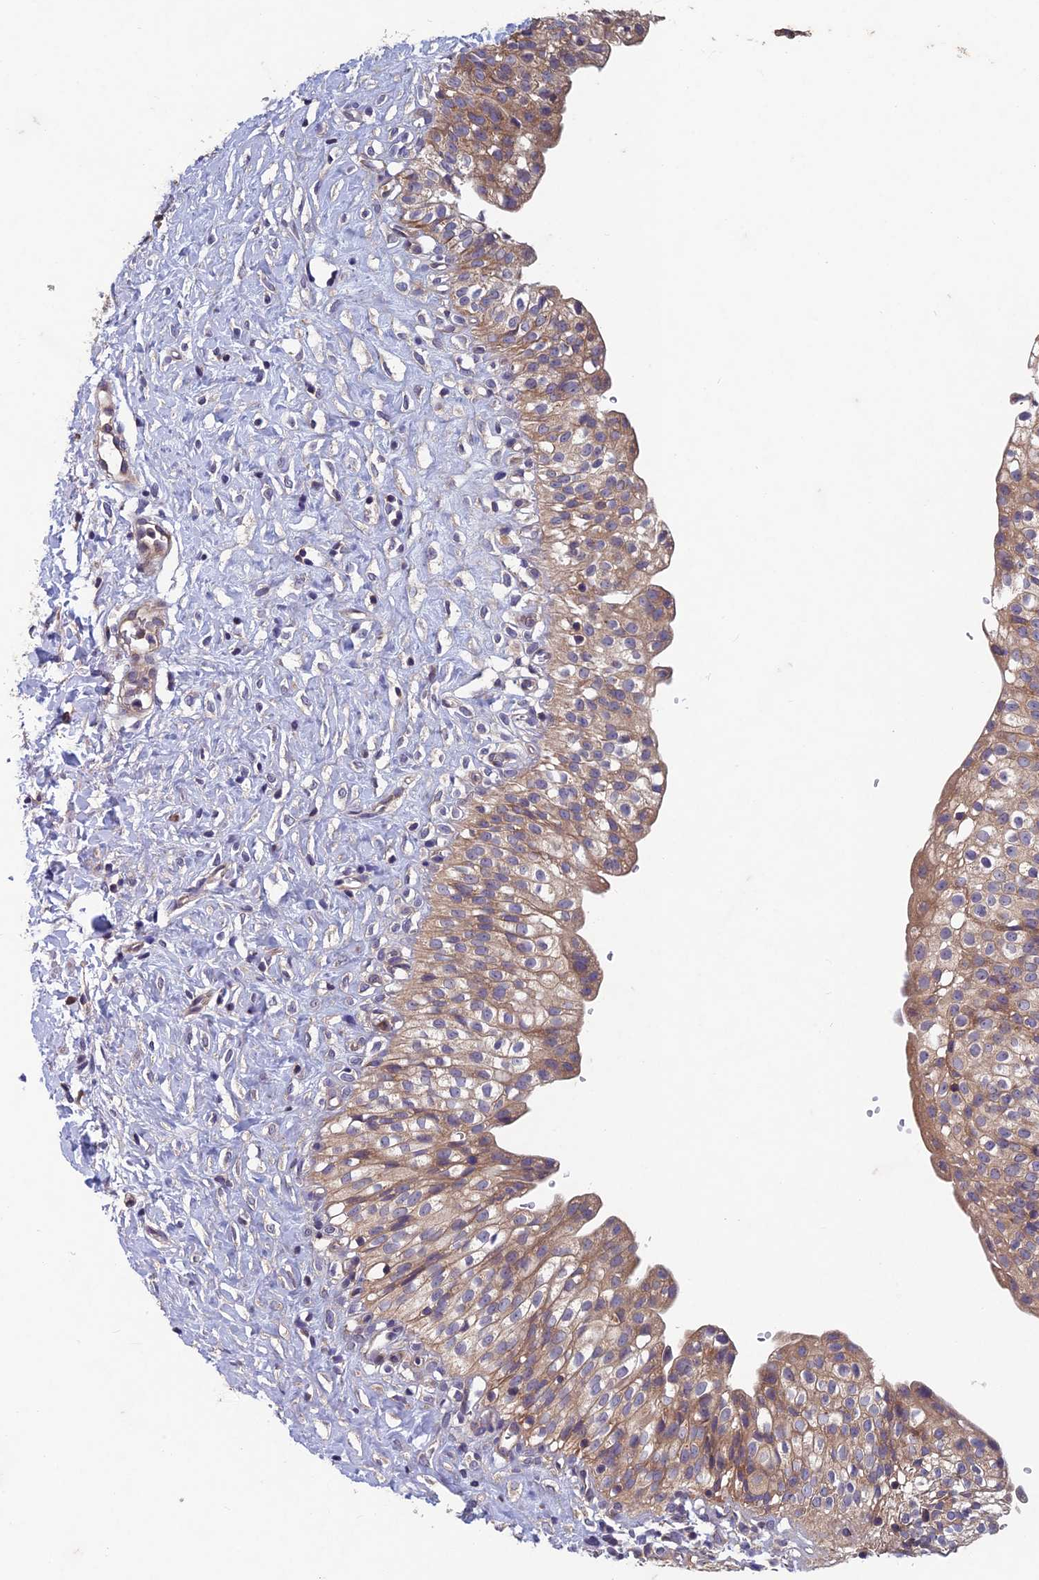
{"staining": {"intensity": "moderate", "quantity": ">75%", "location": "cytoplasmic/membranous"}, "tissue": "urinary bladder", "cell_type": "Urothelial cells", "image_type": "normal", "snomed": [{"axis": "morphology", "description": "Normal tissue, NOS"}, {"axis": "topography", "description": "Urinary bladder"}], "caption": "Immunohistochemistry photomicrograph of unremarkable urinary bladder: urinary bladder stained using immunohistochemistry (IHC) reveals medium levels of moderate protein expression localized specifically in the cytoplasmic/membranous of urothelial cells, appearing as a cytoplasmic/membranous brown color.", "gene": "NCAPG", "patient": {"sex": "male", "age": 51}}